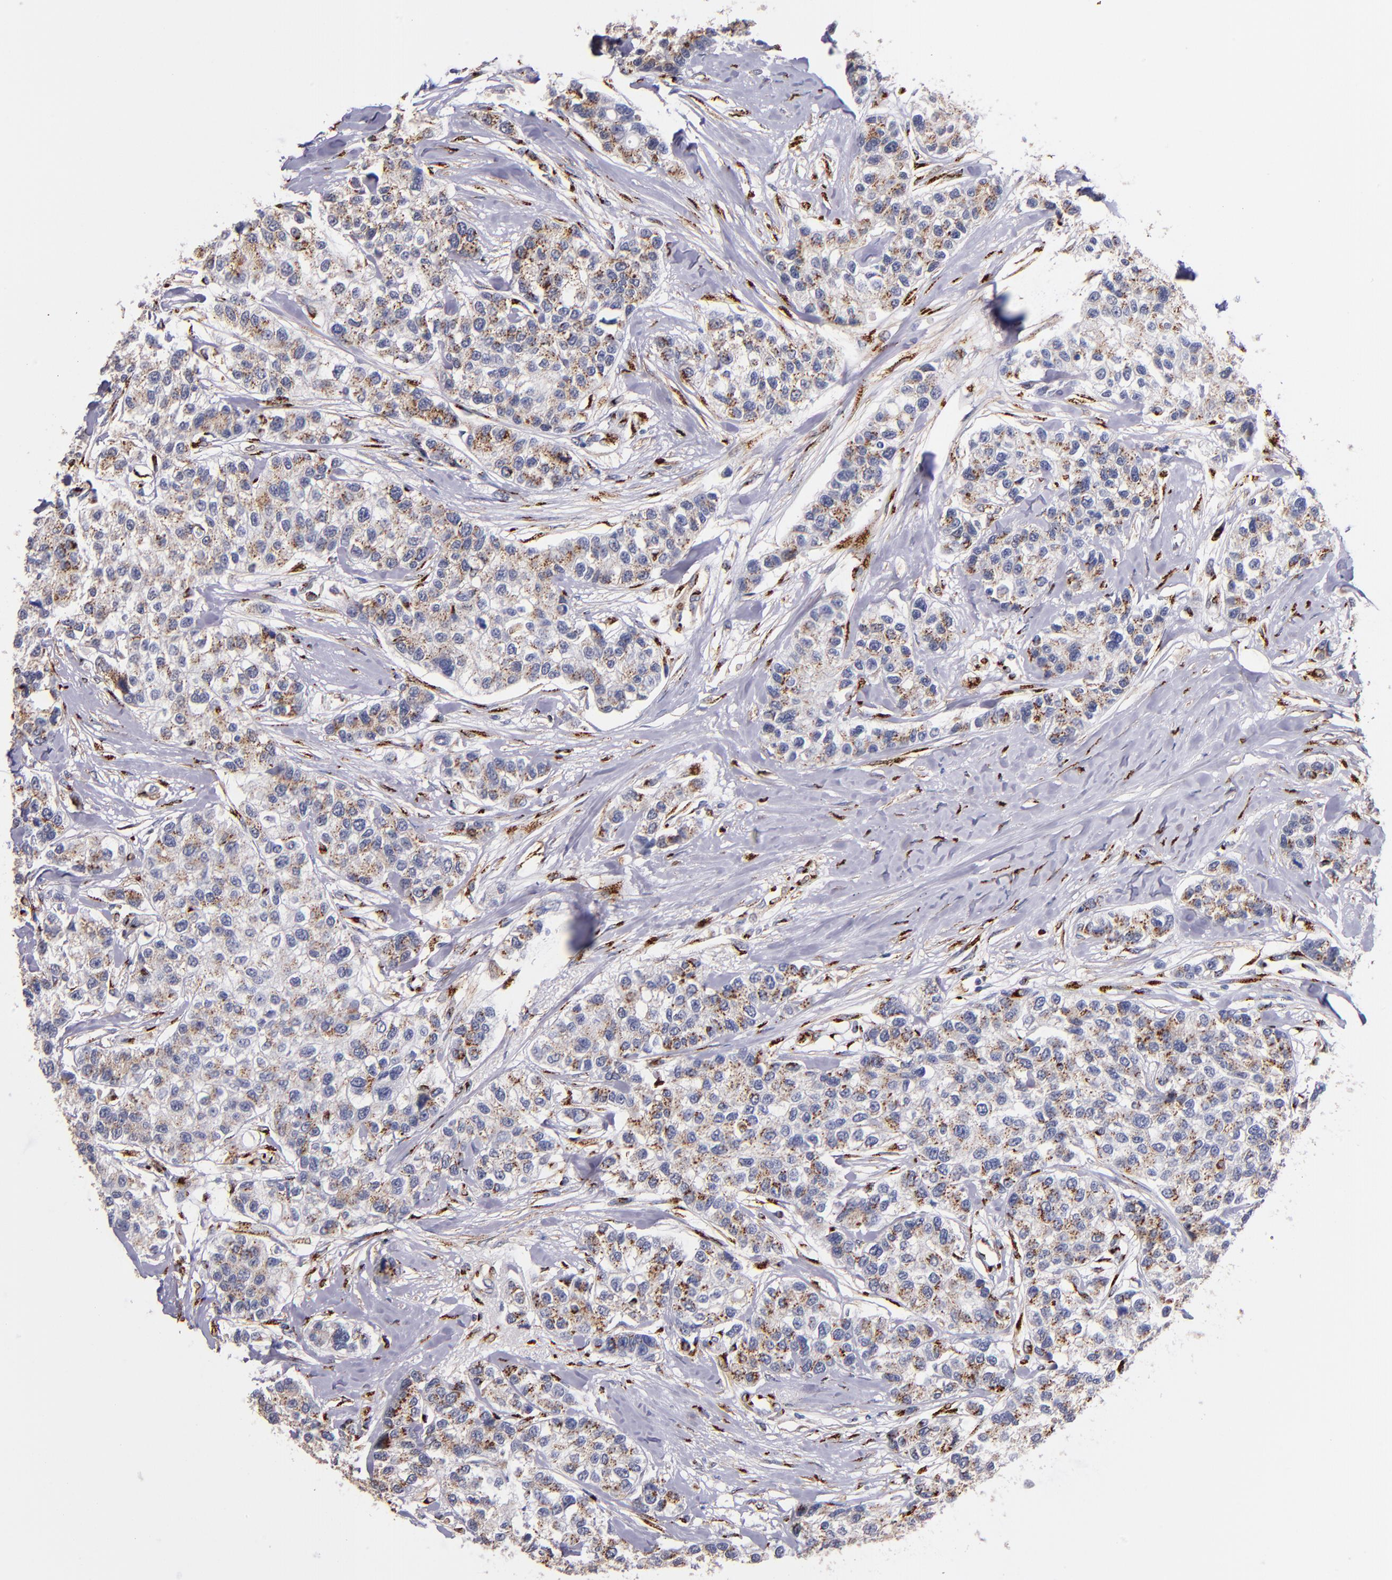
{"staining": {"intensity": "moderate", "quantity": "25%-75%", "location": "cytoplasmic/membranous"}, "tissue": "breast cancer", "cell_type": "Tumor cells", "image_type": "cancer", "snomed": [{"axis": "morphology", "description": "Duct carcinoma"}, {"axis": "topography", "description": "Breast"}], "caption": "Breast cancer (intraductal carcinoma) stained for a protein reveals moderate cytoplasmic/membranous positivity in tumor cells.", "gene": "GOLIM4", "patient": {"sex": "female", "age": 51}}